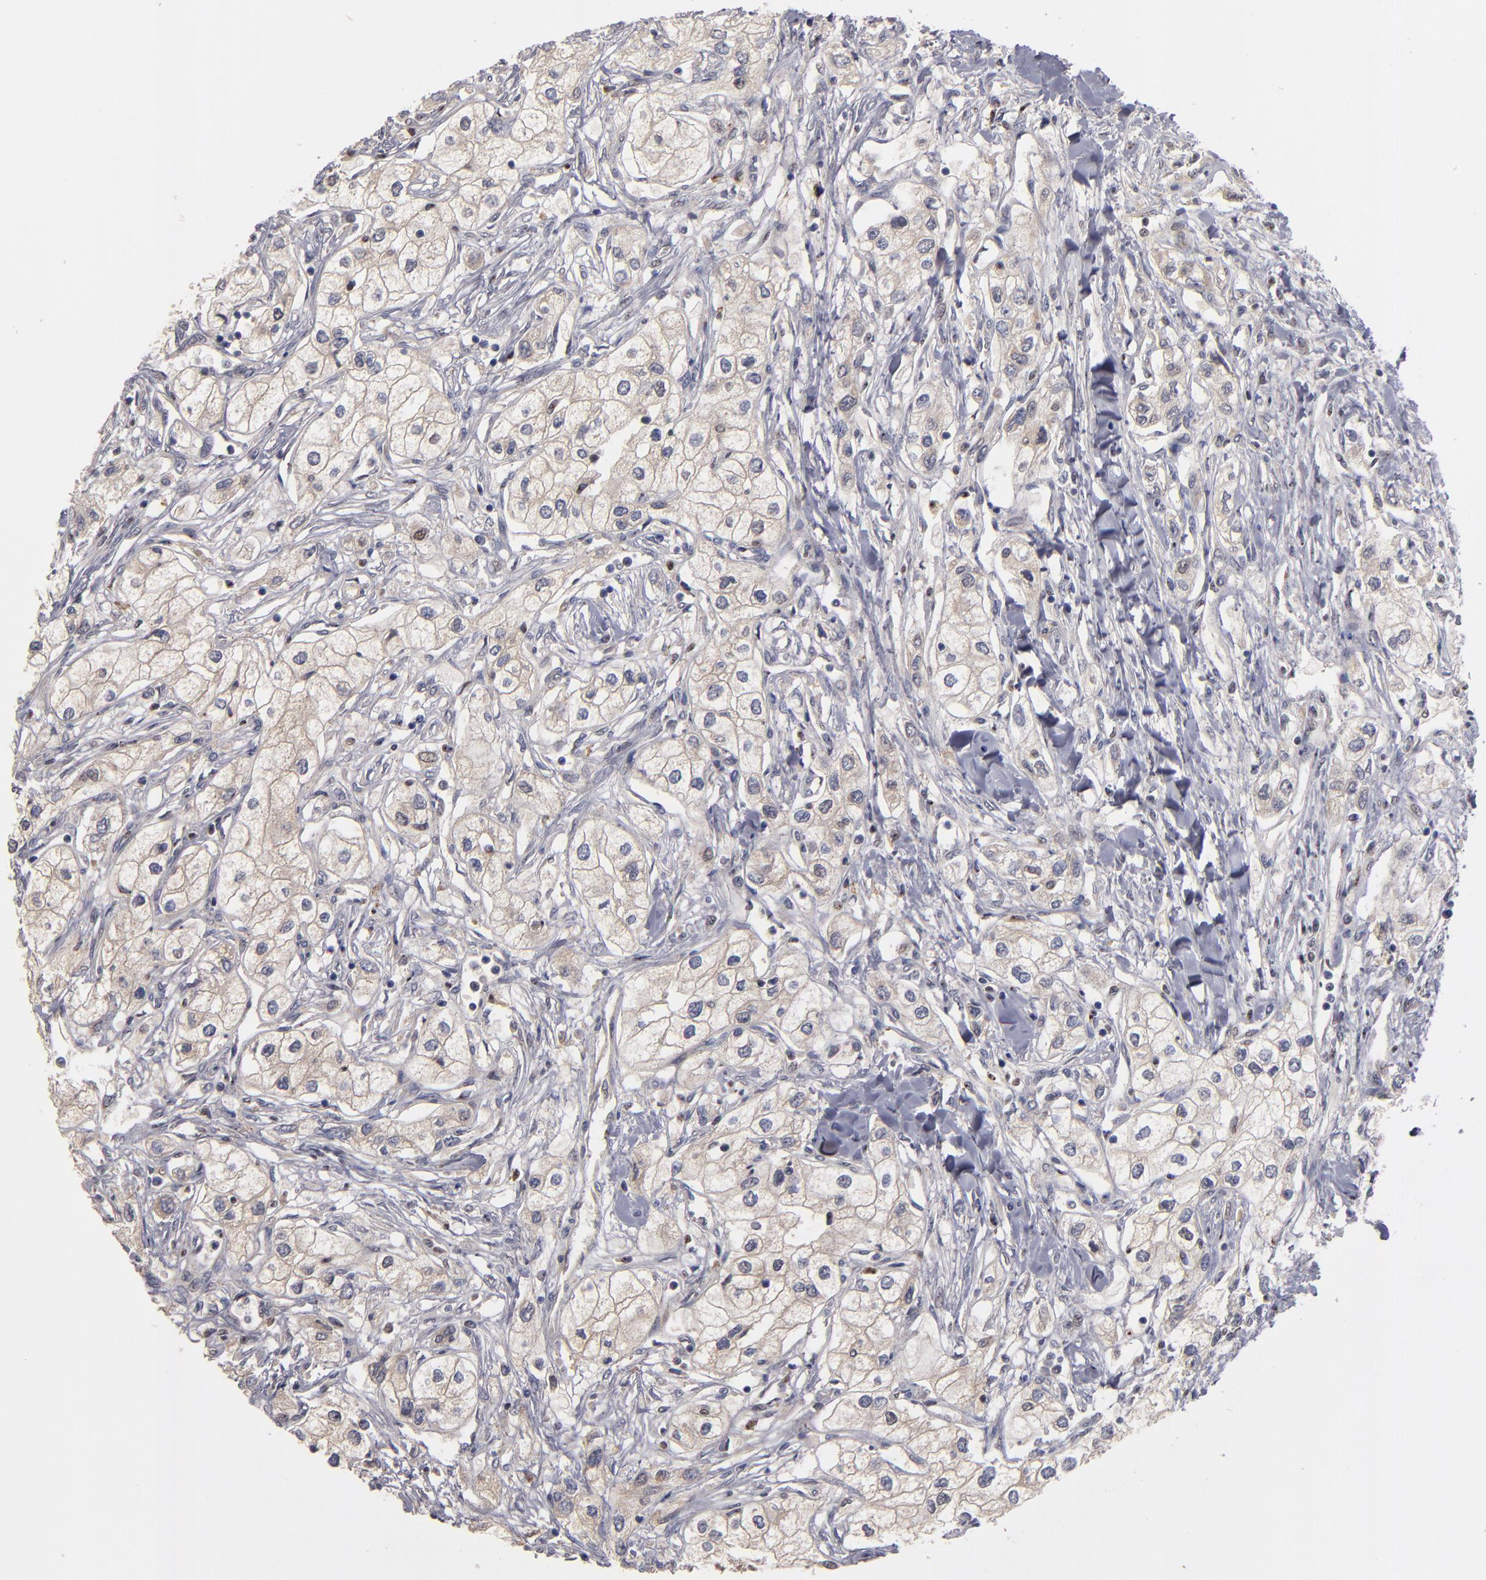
{"staining": {"intensity": "weak", "quantity": "<25%", "location": "cytoplasmic/membranous"}, "tissue": "renal cancer", "cell_type": "Tumor cells", "image_type": "cancer", "snomed": [{"axis": "morphology", "description": "Adenocarcinoma, NOS"}, {"axis": "topography", "description": "Kidney"}], "caption": "Tumor cells show no significant expression in adenocarcinoma (renal). Nuclei are stained in blue.", "gene": "EXD2", "patient": {"sex": "male", "age": 57}}